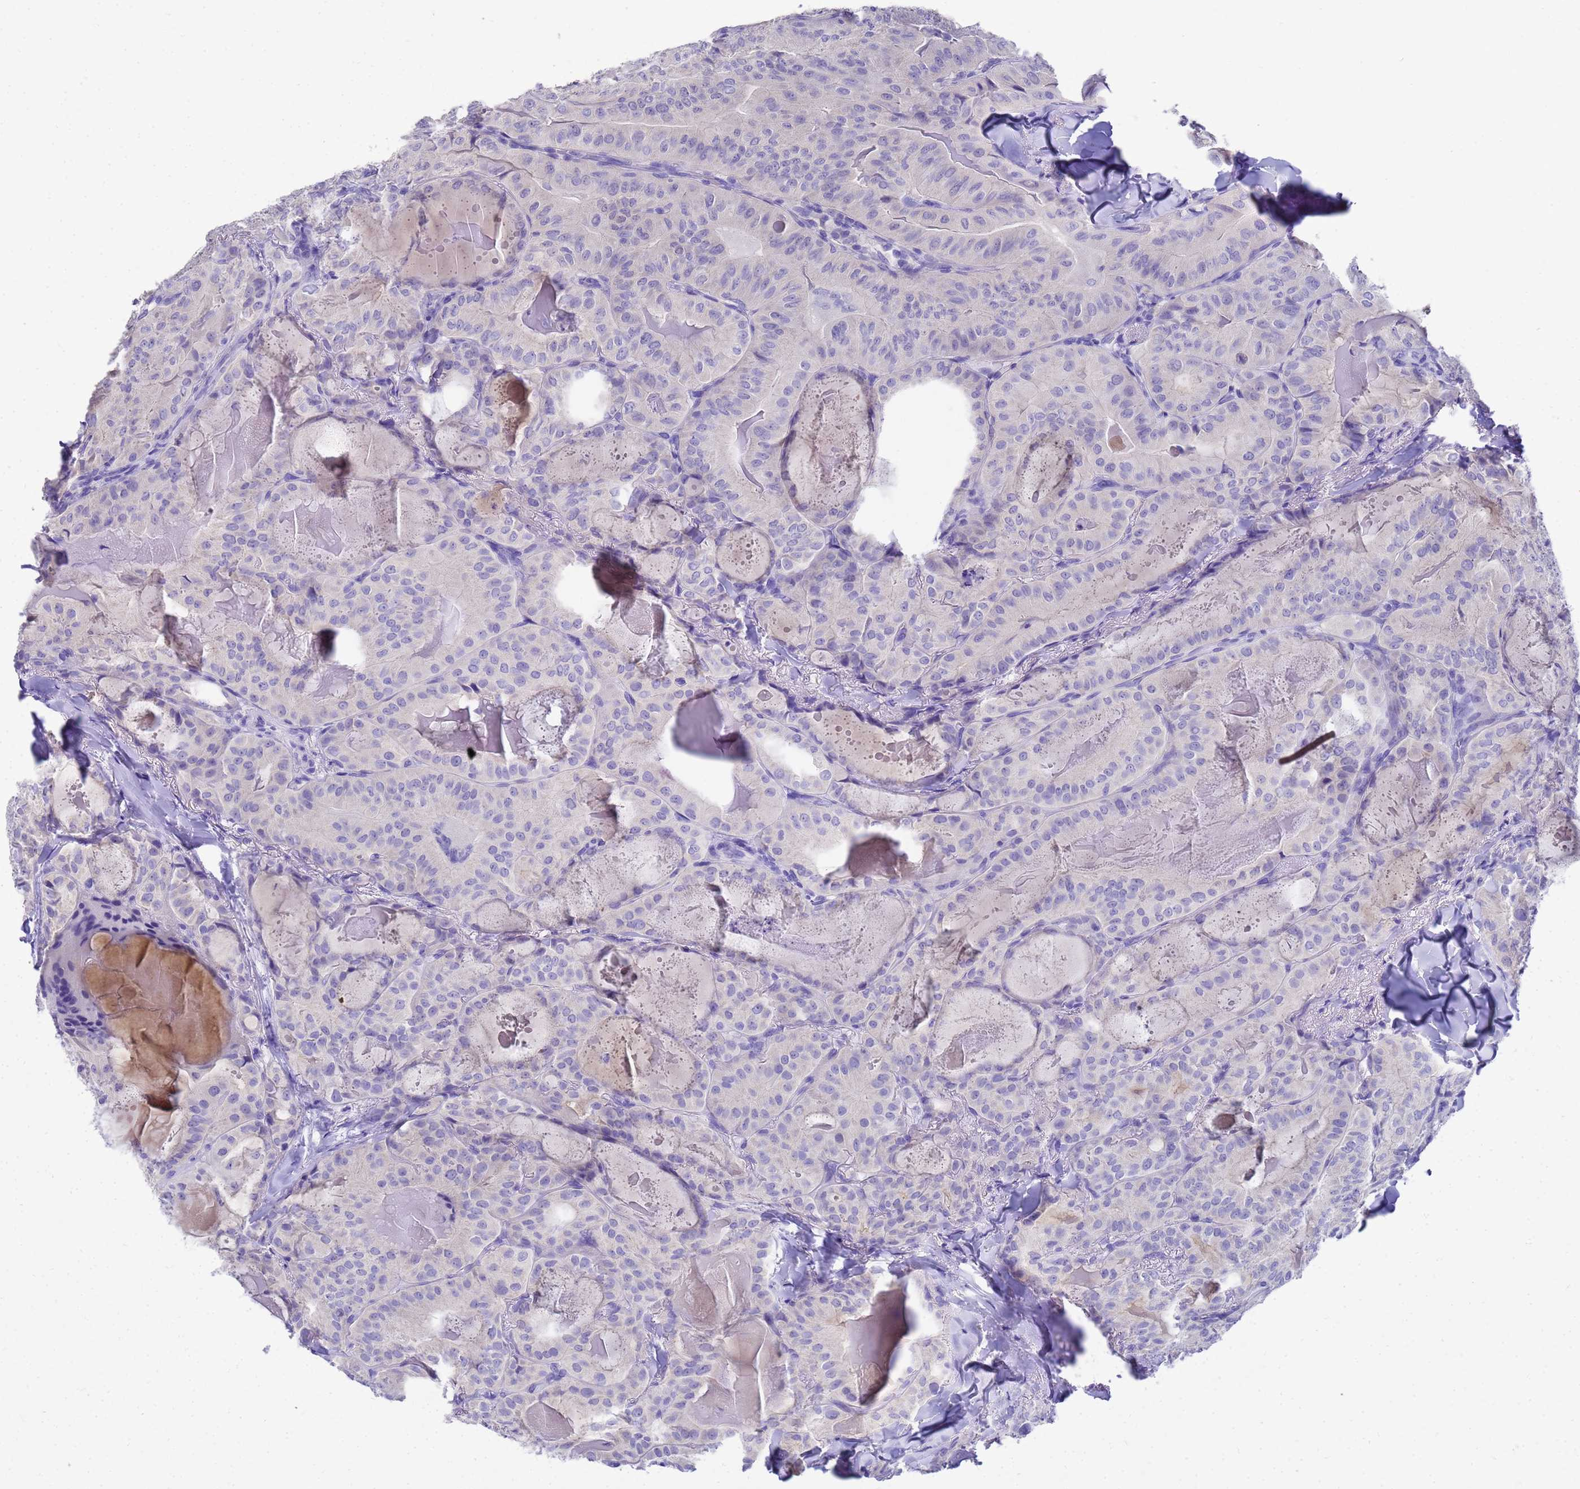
{"staining": {"intensity": "negative", "quantity": "none", "location": "none"}, "tissue": "thyroid cancer", "cell_type": "Tumor cells", "image_type": "cancer", "snomed": [{"axis": "morphology", "description": "Papillary adenocarcinoma, NOS"}, {"axis": "topography", "description": "Thyroid gland"}], "caption": "This is an immunohistochemistry photomicrograph of human thyroid cancer. There is no staining in tumor cells.", "gene": "MS4A13", "patient": {"sex": "female", "age": 68}}